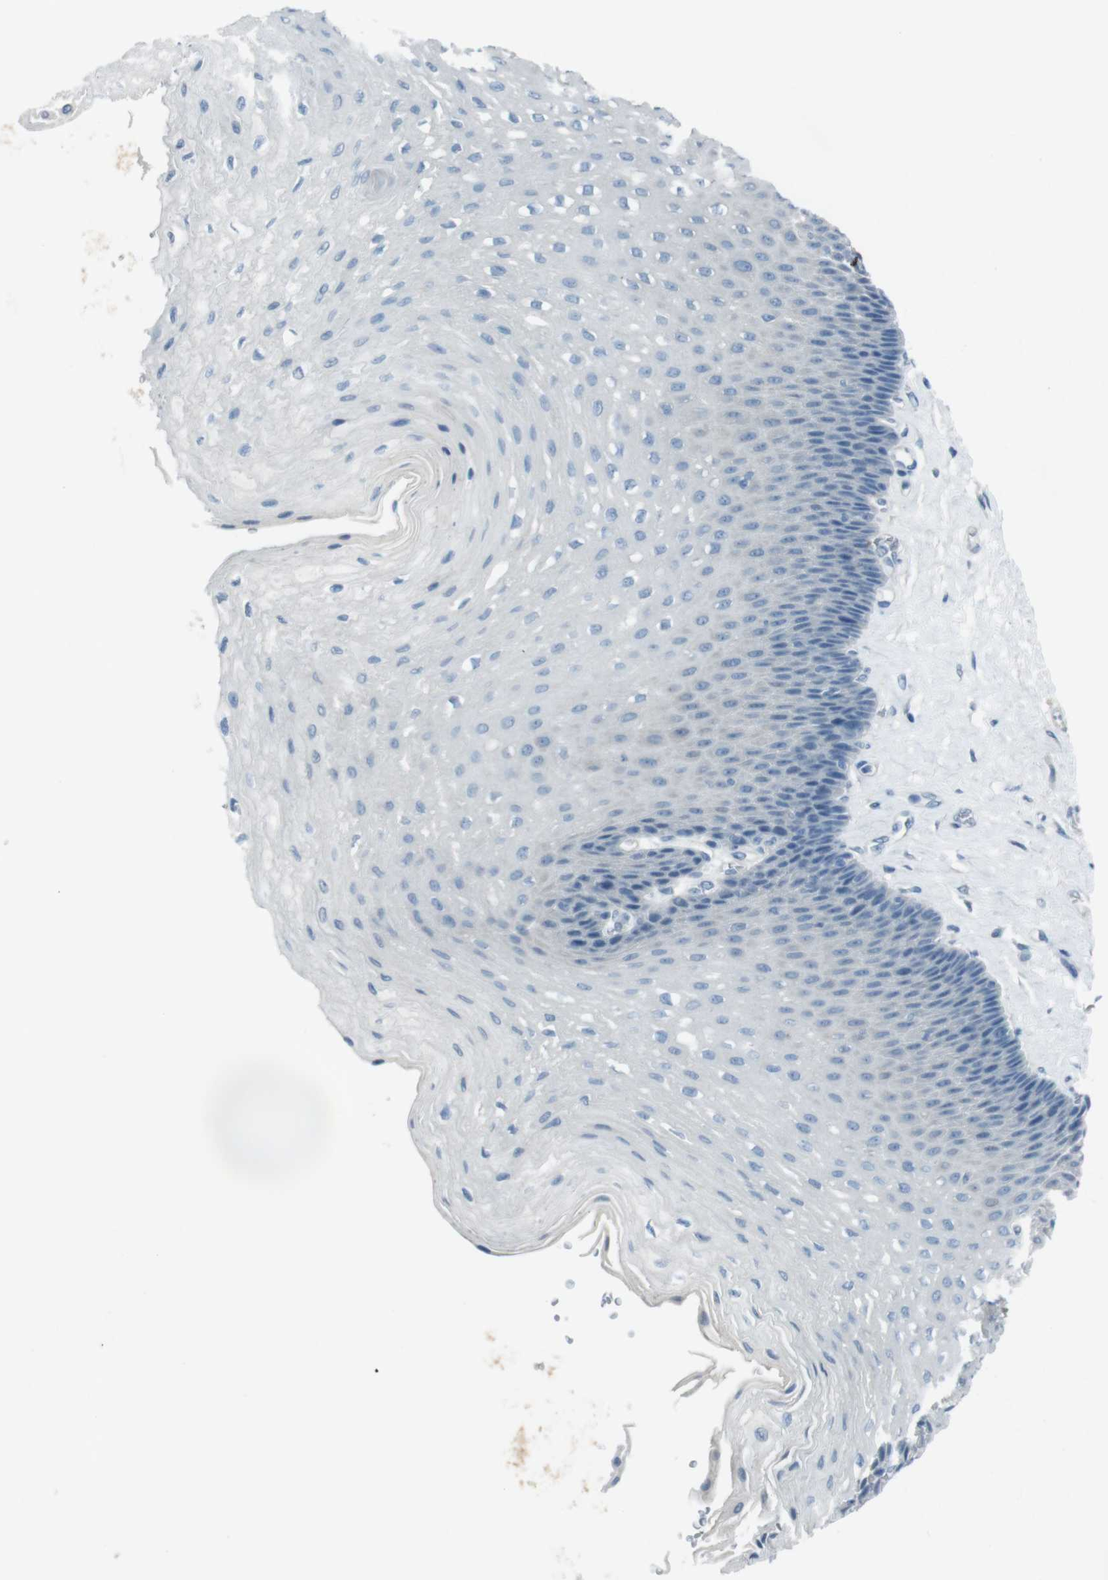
{"staining": {"intensity": "negative", "quantity": "none", "location": "none"}, "tissue": "esophagus", "cell_type": "Squamous epithelial cells", "image_type": "normal", "snomed": [{"axis": "morphology", "description": "Normal tissue, NOS"}, {"axis": "topography", "description": "Esophagus"}], "caption": "High magnification brightfield microscopy of benign esophagus stained with DAB (brown) and counterstained with hematoxylin (blue): squamous epithelial cells show no significant positivity. (Immunohistochemistry (ihc), brightfield microscopy, high magnification).", "gene": "ENTPD7", "patient": {"sex": "female", "age": 72}}